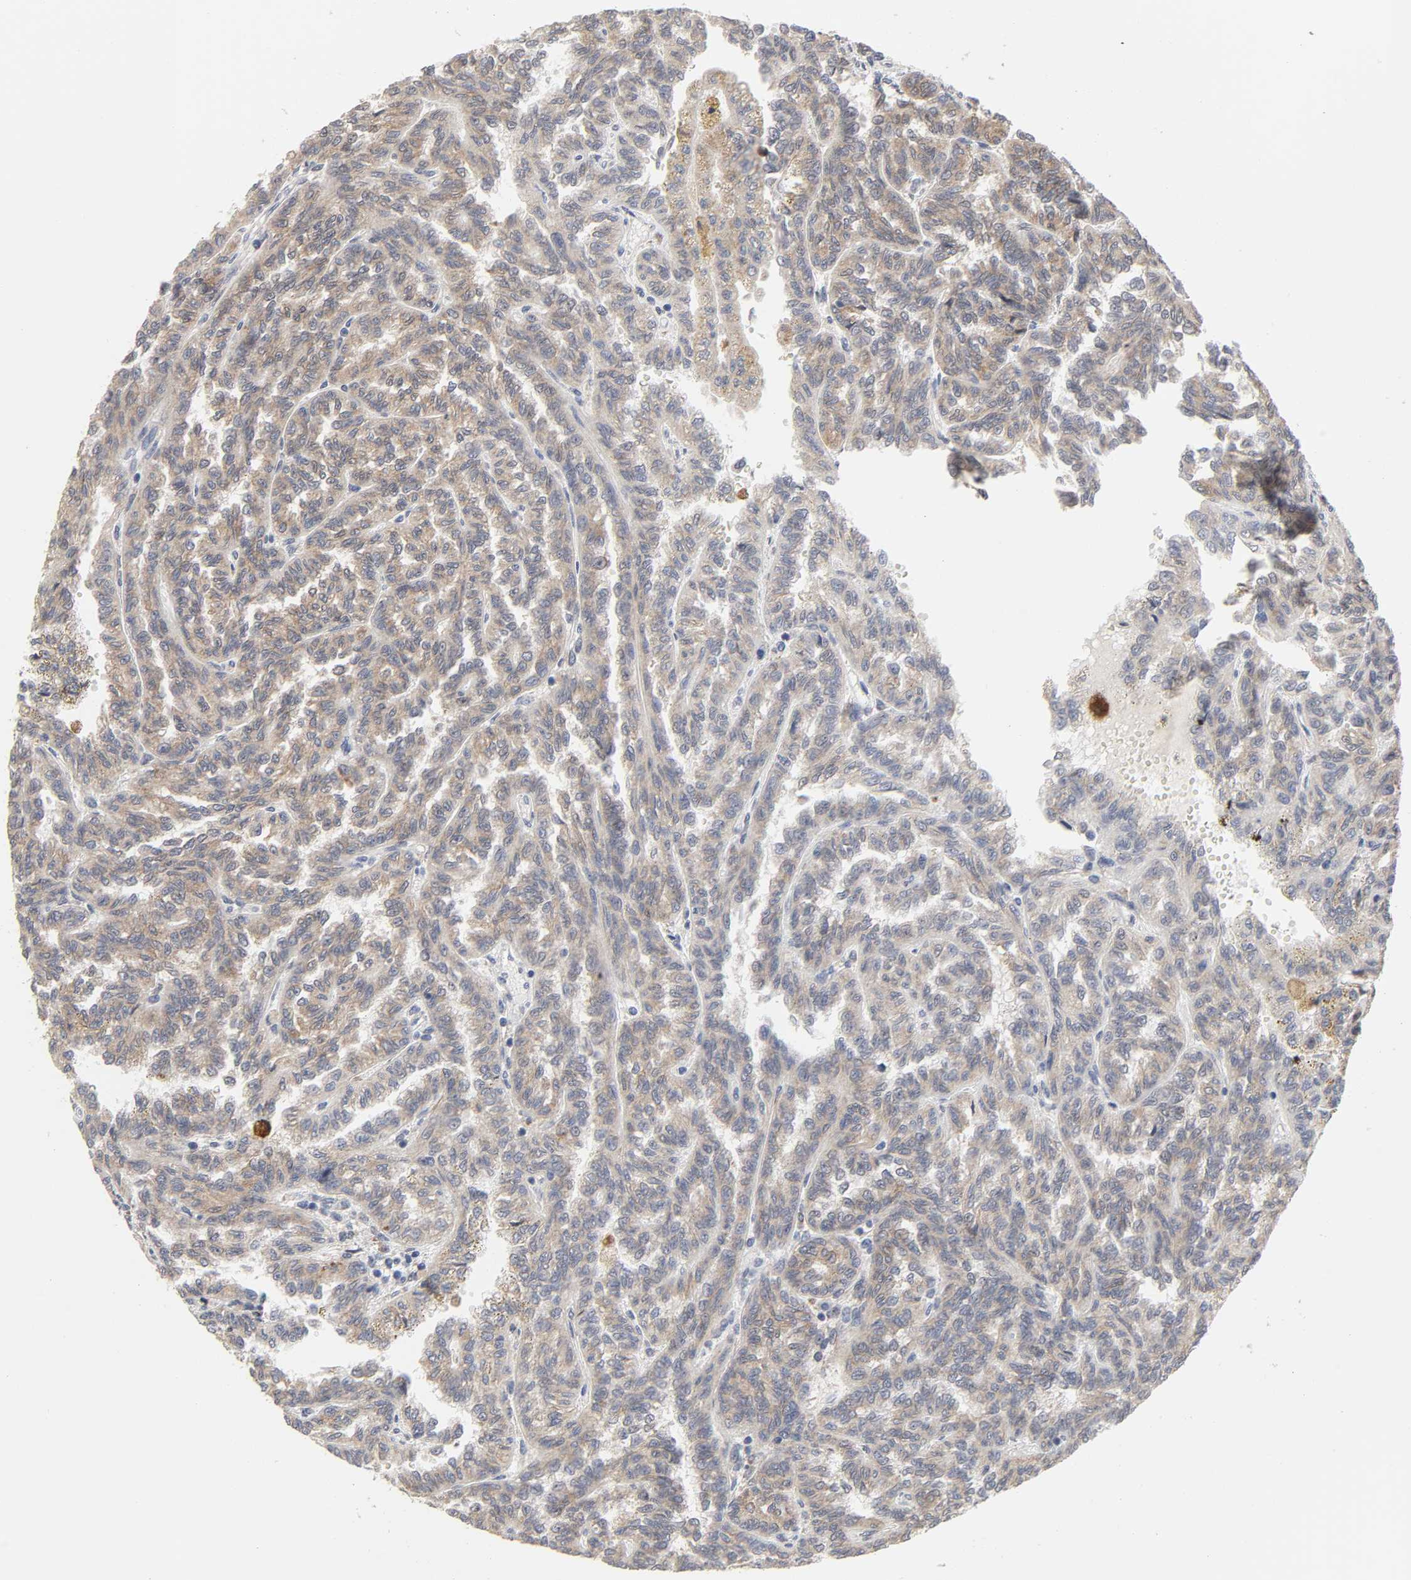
{"staining": {"intensity": "moderate", "quantity": "25%-75%", "location": "cytoplasmic/membranous"}, "tissue": "renal cancer", "cell_type": "Tumor cells", "image_type": "cancer", "snomed": [{"axis": "morphology", "description": "Inflammation, NOS"}, {"axis": "morphology", "description": "Adenocarcinoma, NOS"}, {"axis": "topography", "description": "Kidney"}], "caption": "A brown stain shows moderate cytoplasmic/membranous staining of a protein in human adenocarcinoma (renal) tumor cells.", "gene": "POR", "patient": {"sex": "male", "age": 68}}